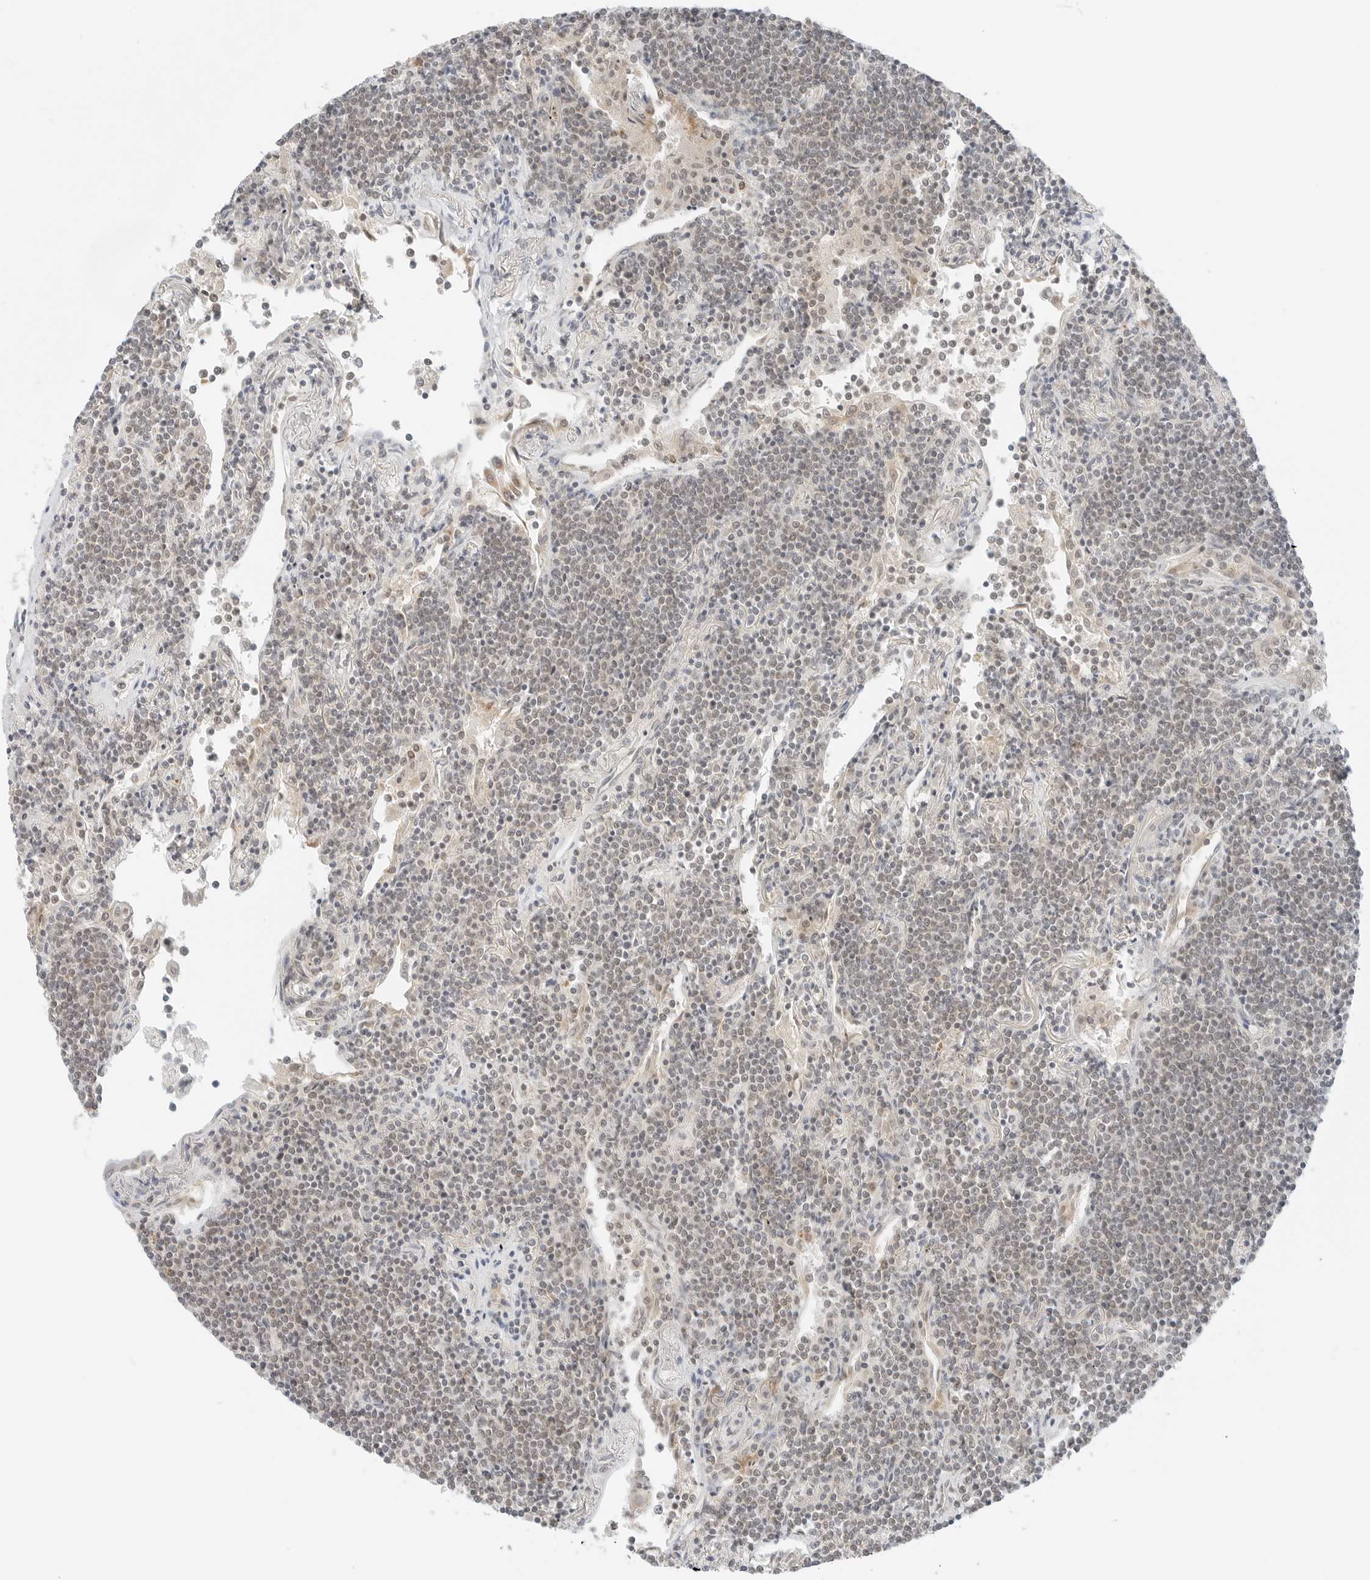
{"staining": {"intensity": "weak", "quantity": "<25%", "location": "cytoplasmic/membranous"}, "tissue": "lymphoma", "cell_type": "Tumor cells", "image_type": "cancer", "snomed": [{"axis": "morphology", "description": "Malignant lymphoma, non-Hodgkin's type, Low grade"}, {"axis": "topography", "description": "Lung"}], "caption": "Immunohistochemical staining of low-grade malignant lymphoma, non-Hodgkin's type exhibits no significant positivity in tumor cells.", "gene": "IQCC", "patient": {"sex": "female", "age": 71}}